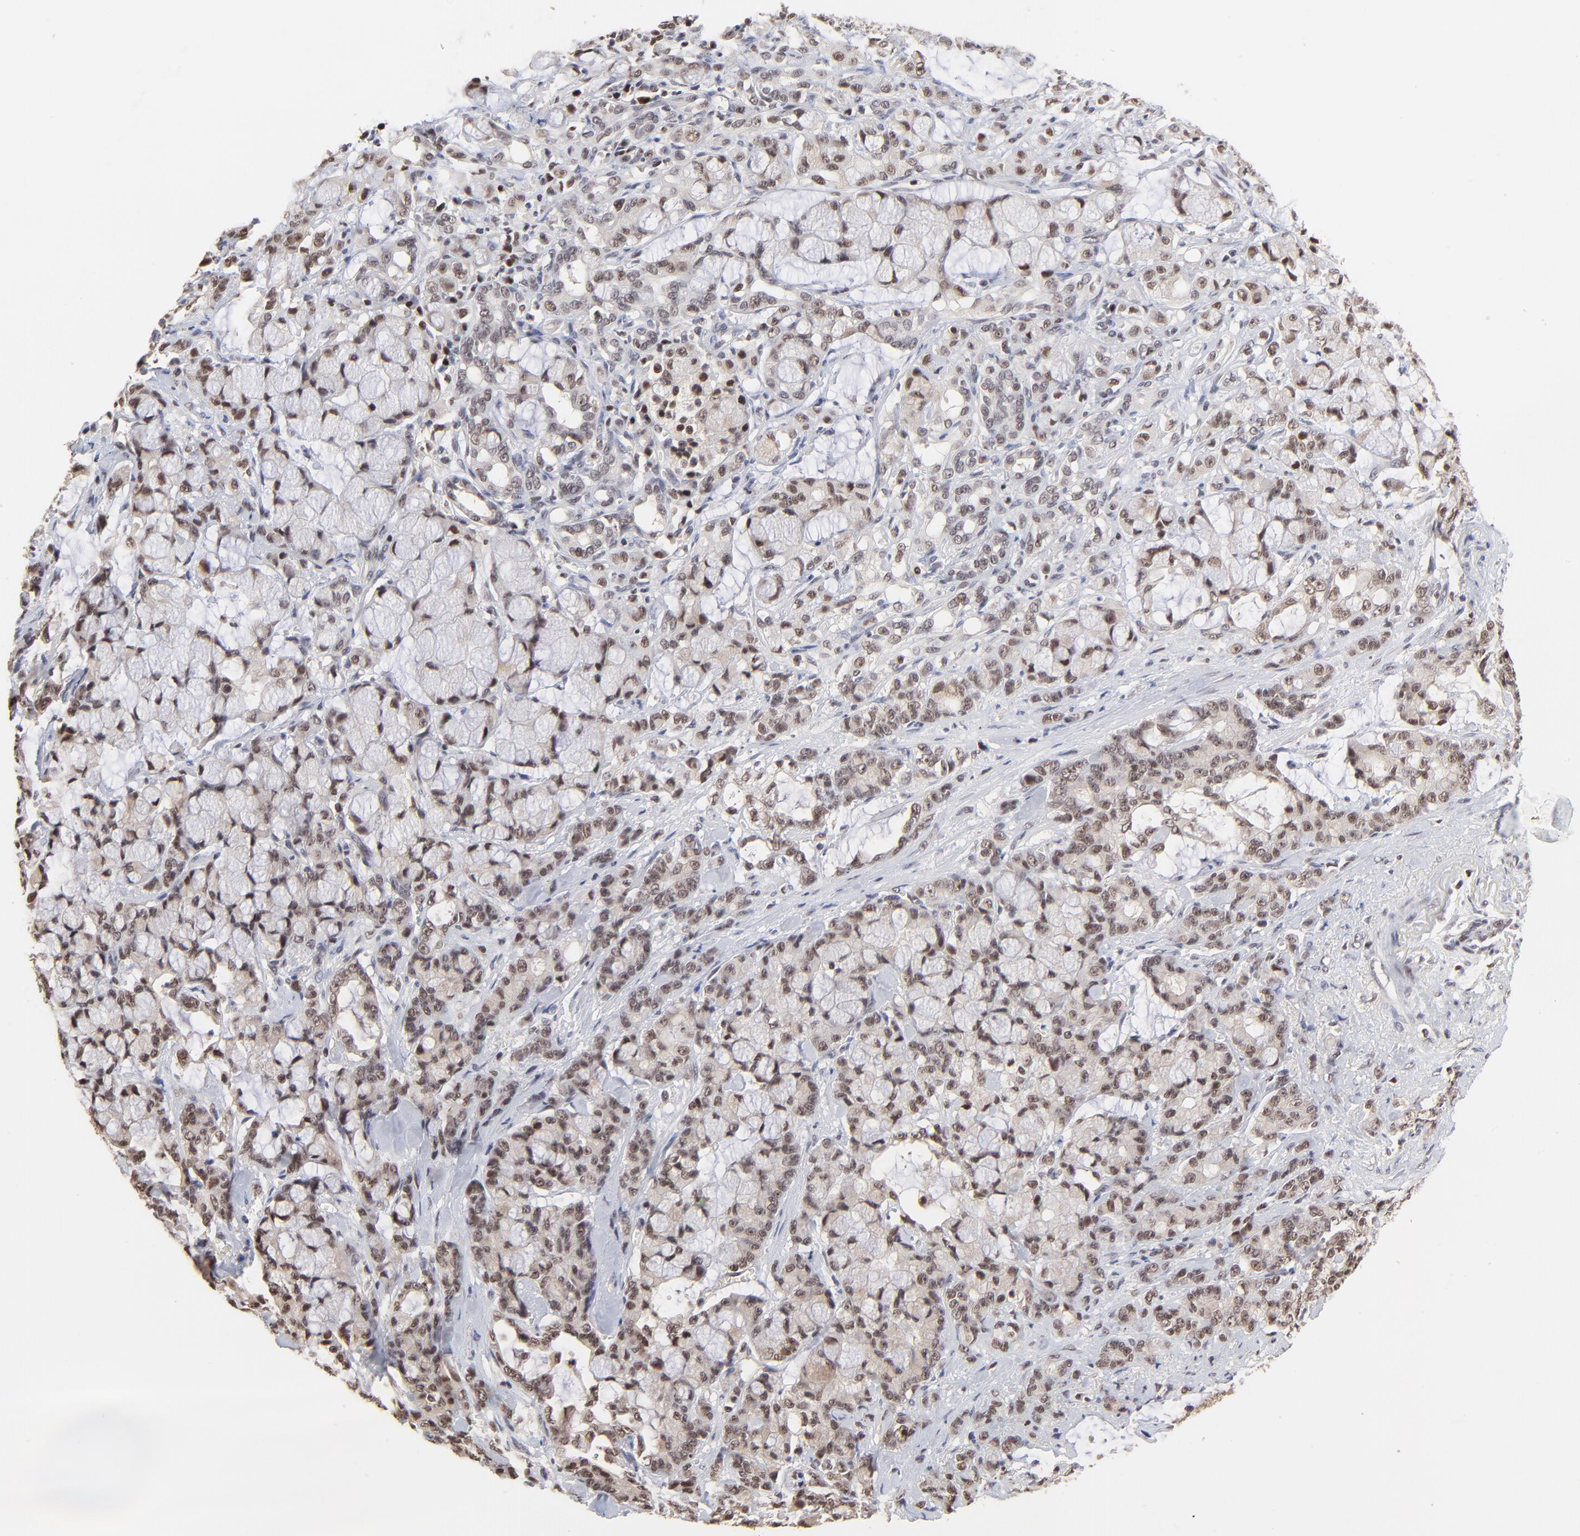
{"staining": {"intensity": "moderate", "quantity": ">75%", "location": "nuclear"}, "tissue": "pancreatic cancer", "cell_type": "Tumor cells", "image_type": "cancer", "snomed": [{"axis": "morphology", "description": "Adenocarcinoma, NOS"}, {"axis": "topography", "description": "Pancreas"}], "caption": "Immunohistochemistry (IHC) (DAB) staining of human pancreatic adenocarcinoma shows moderate nuclear protein positivity in approximately >75% of tumor cells.", "gene": "DSN1", "patient": {"sex": "female", "age": 73}}